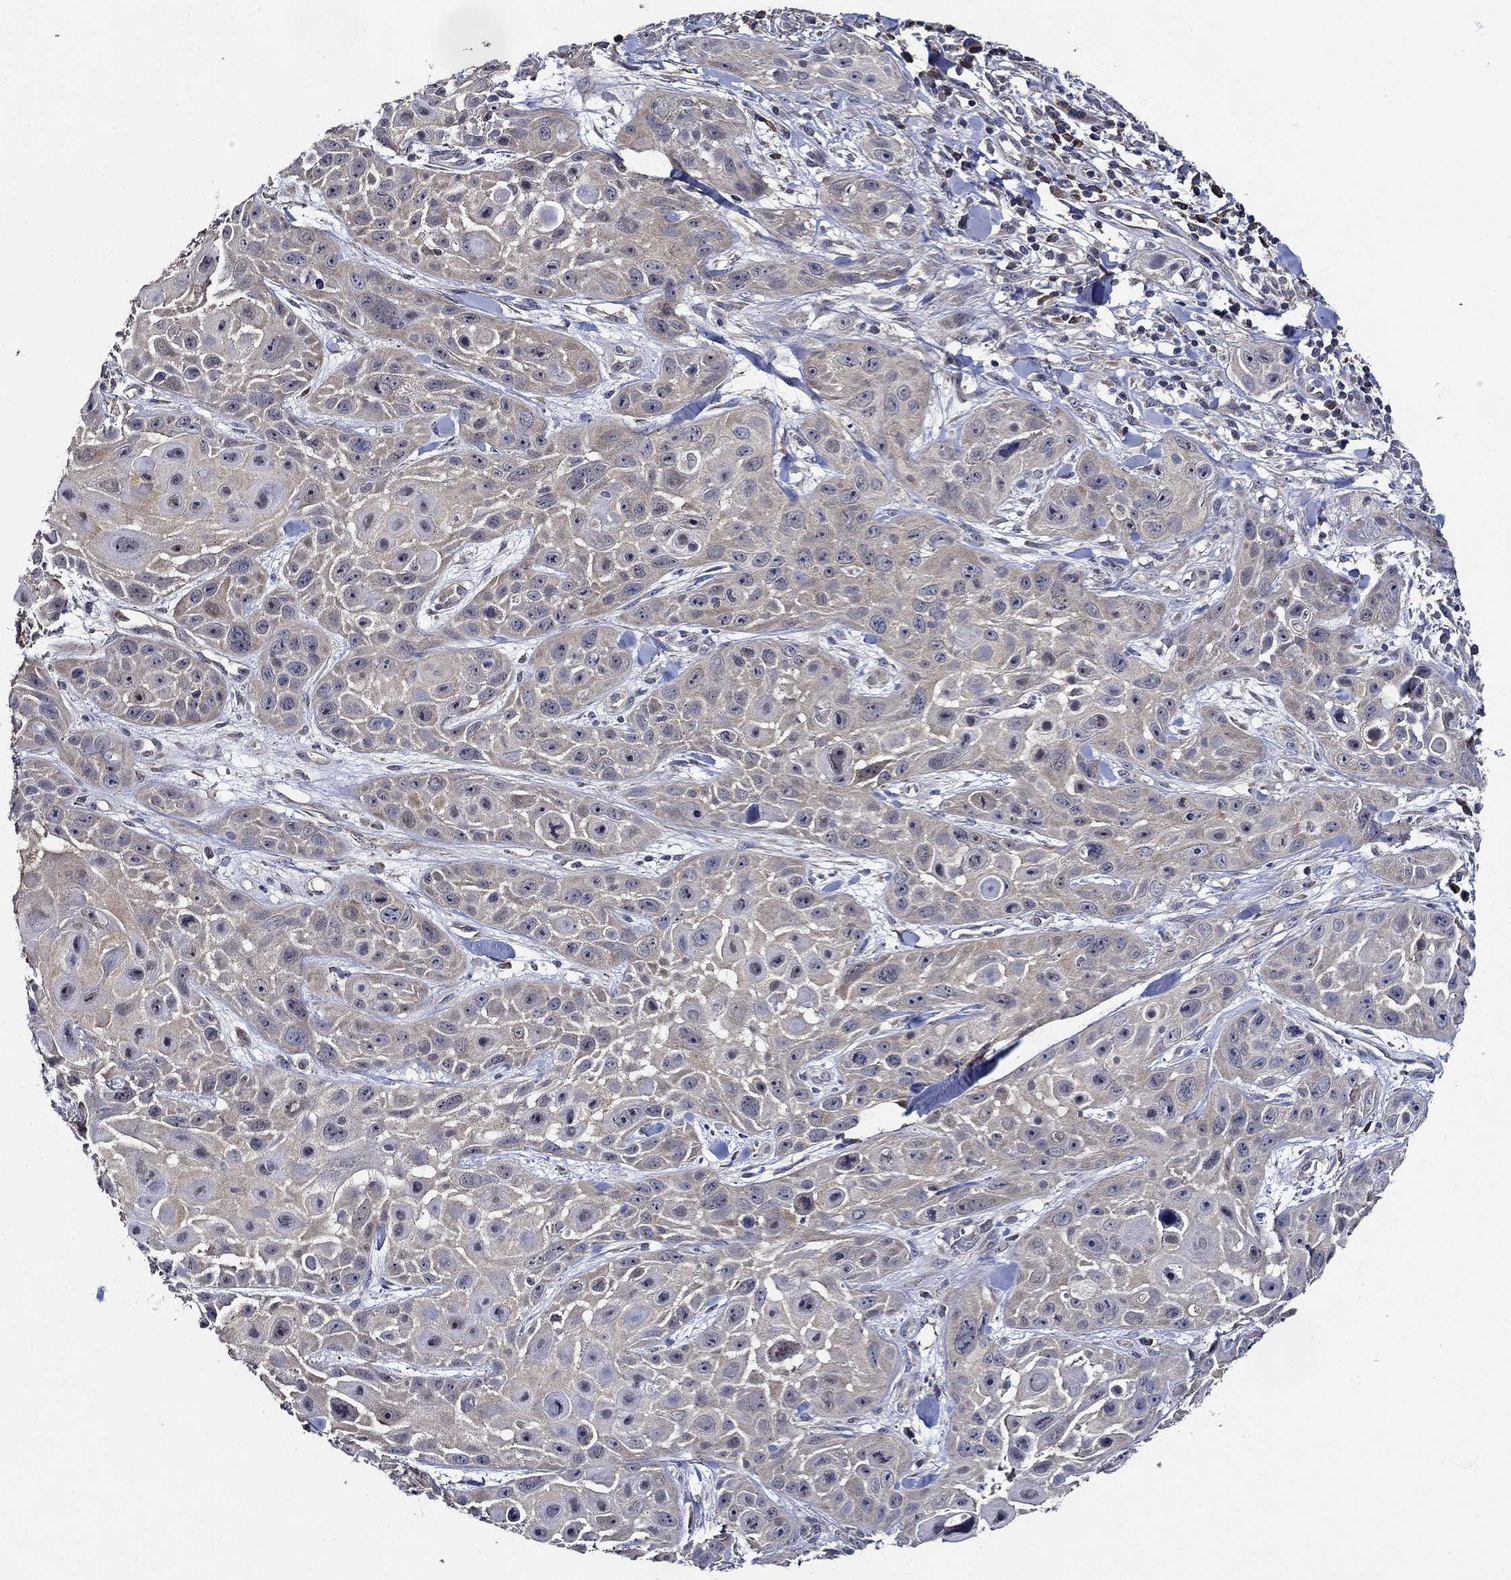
{"staining": {"intensity": "weak", "quantity": "<25%", "location": "cytoplasmic/membranous"}, "tissue": "skin cancer", "cell_type": "Tumor cells", "image_type": "cancer", "snomed": [{"axis": "morphology", "description": "Squamous cell carcinoma, NOS"}, {"axis": "topography", "description": "Skin"}, {"axis": "topography", "description": "Anal"}], "caption": "A micrograph of squamous cell carcinoma (skin) stained for a protein exhibits no brown staining in tumor cells.", "gene": "WDR53", "patient": {"sex": "female", "age": 75}}